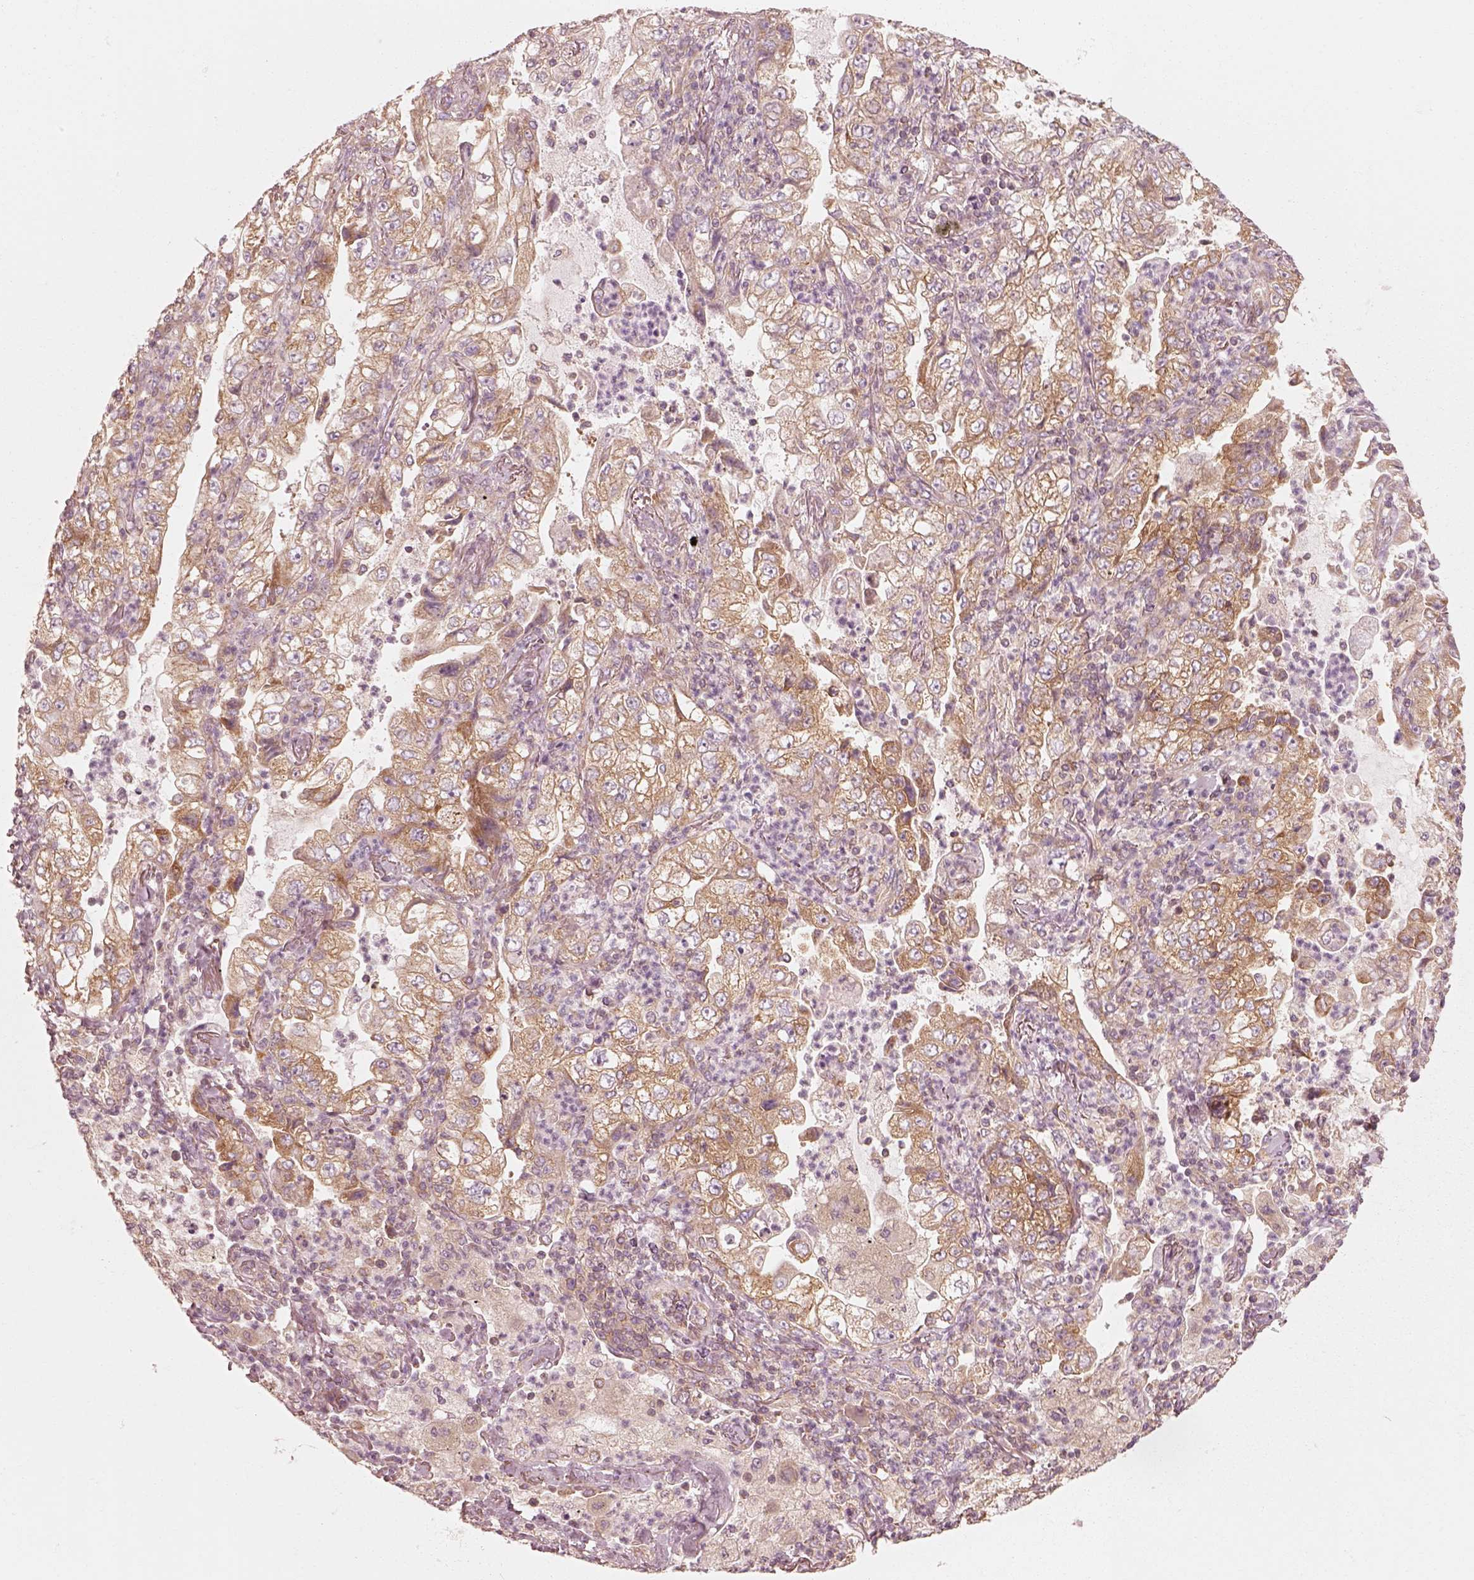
{"staining": {"intensity": "moderate", "quantity": ">75%", "location": "cytoplasmic/membranous"}, "tissue": "lung cancer", "cell_type": "Tumor cells", "image_type": "cancer", "snomed": [{"axis": "morphology", "description": "Adenocarcinoma, NOS"}, {"axis": "topography", "description": "Lung"}], "caption": "IHC photomicrograph of human lung cancer stained for a protein (brown), which displays medium levels of moderate cytoplasmic/membranous positivity in approximately >75% of tumor cells.", "gene": "CNOT2", "patient": {"sex": "female", "age": 73}}